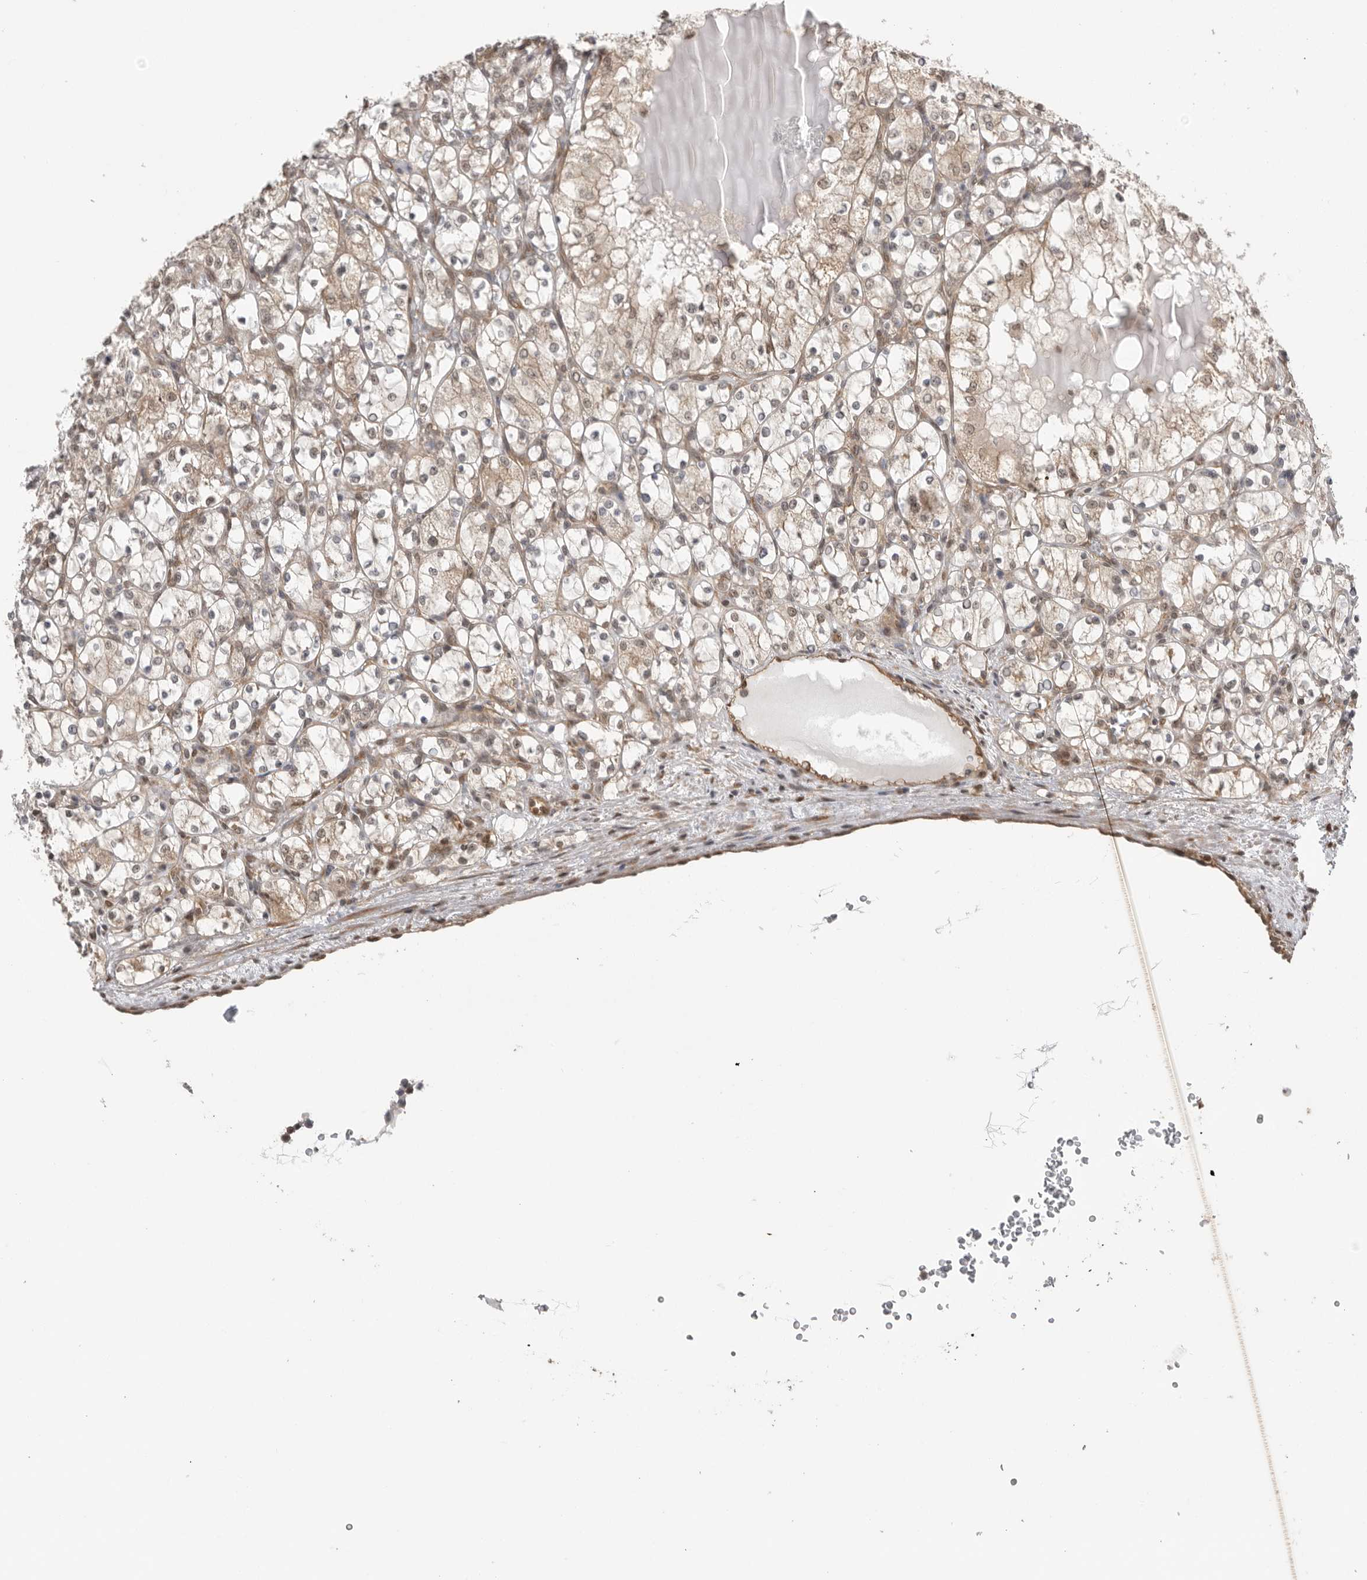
{"staining": {"intensity": "weak", "quantity": "<25%", "location": "cytoplasmic/membranous,nuclear"}, "tissue": "renal cancer", "cell_type": "Tumor cells", "image_type": "cancer", "snomed": [{"axis": "morphology", "description": "Adenocarcinoma, NOS"}, {"axis": "topography", "description": "Kidney"}], "caption": "Tumor cells are negative for brown protein staining in renal adenocarcinoma.", "gene": "VPS50", "patient": {"sex": "female", "age": 69}}